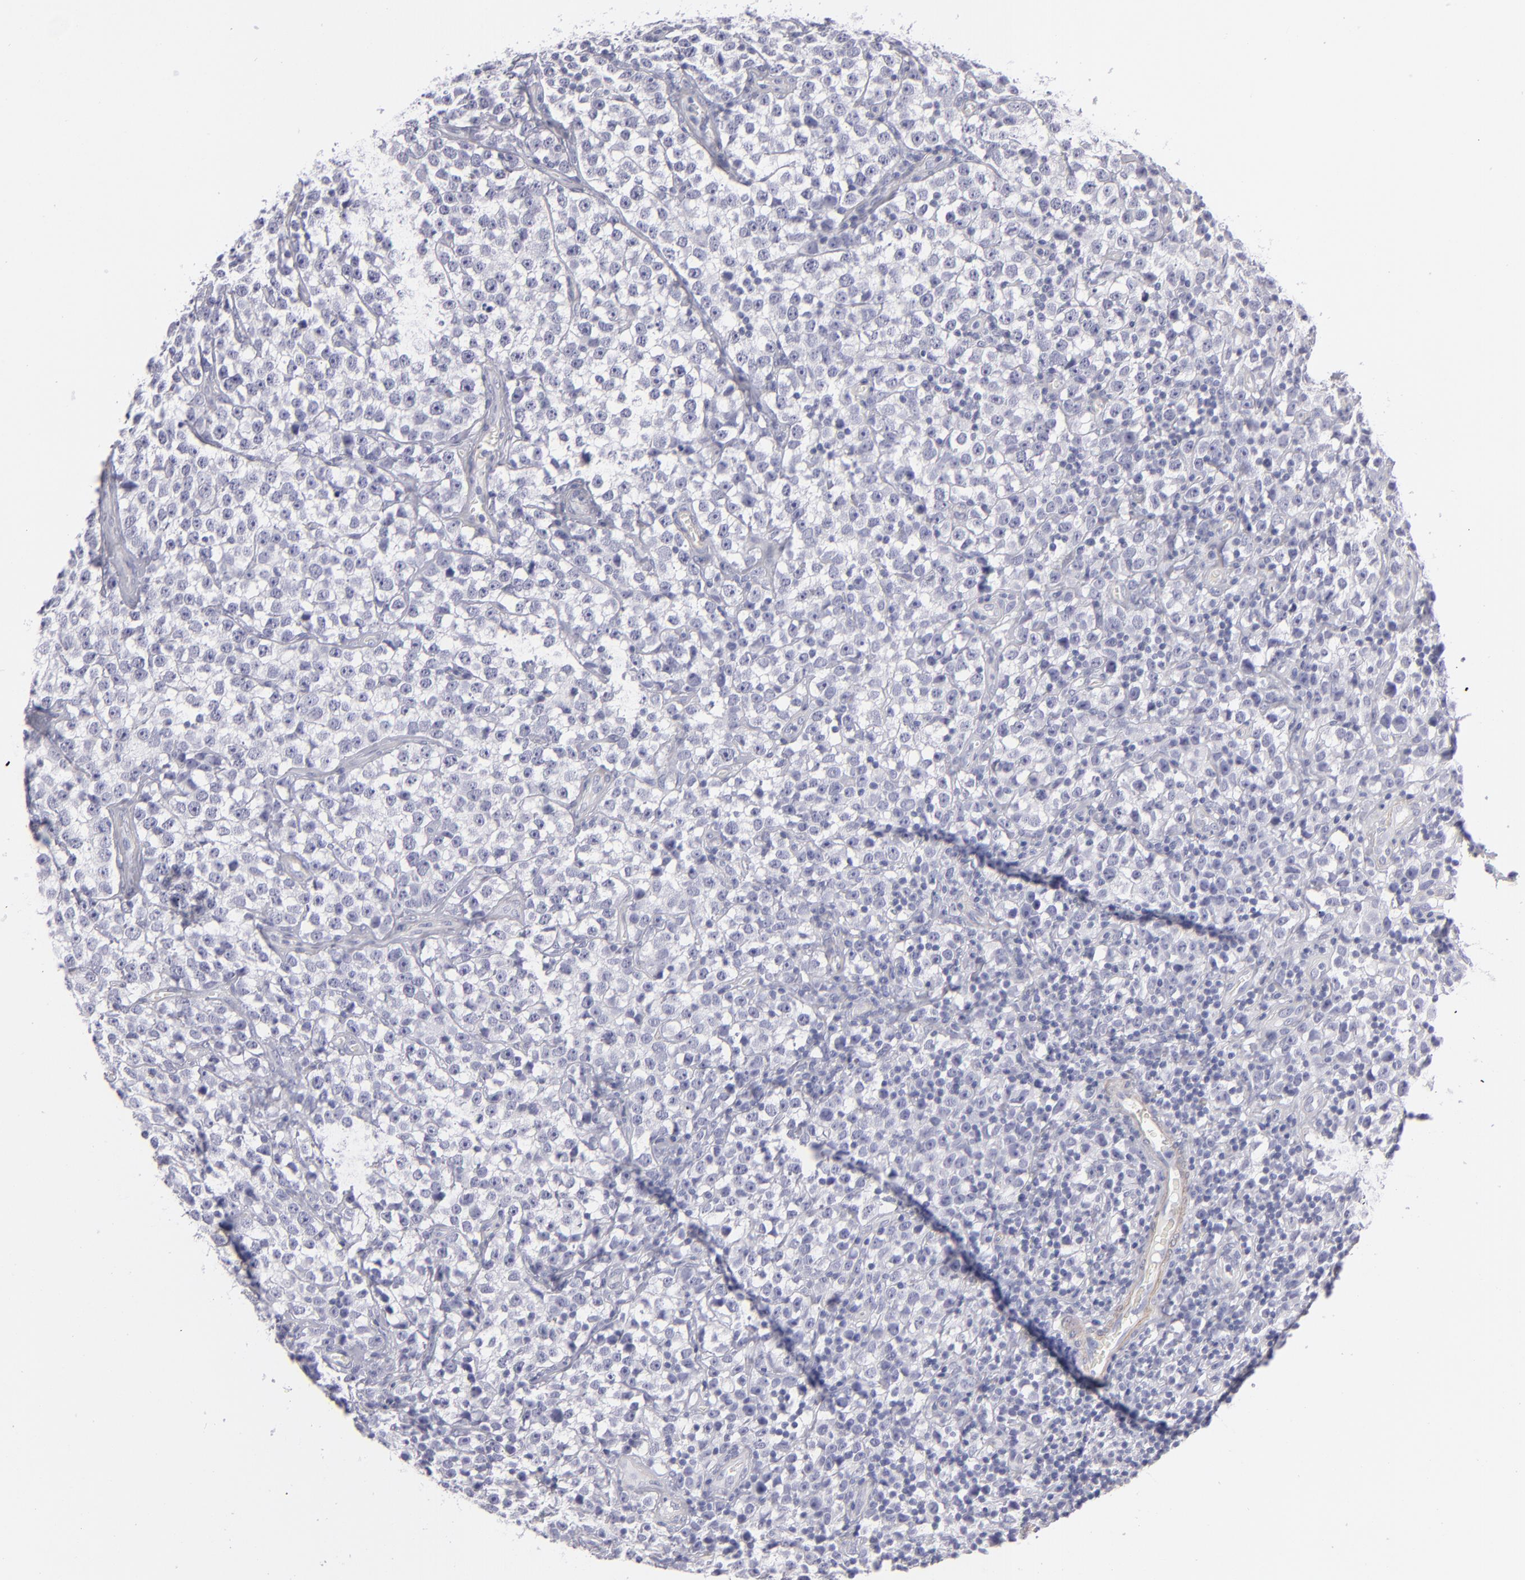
{"staining": {"intensity": "negative", "quantity": "none", "location": "none"}, "tissue": "testis cancer", "cell_type": "Tumor cells", "image_type": "cancer", "snomed": [{"axis": "morphology", "description": "Seminoma, NOS"}, {"axis": "topography", "description": "Testis"}], "caption": "A high-resolution micrograph shows immunohistochemistry (IHC) staining of testis cancer (seminoma), which shows no significant positivity in tumor cells.", "gene": "MYH11", "patient": {"sex": "male", "age": 25}}